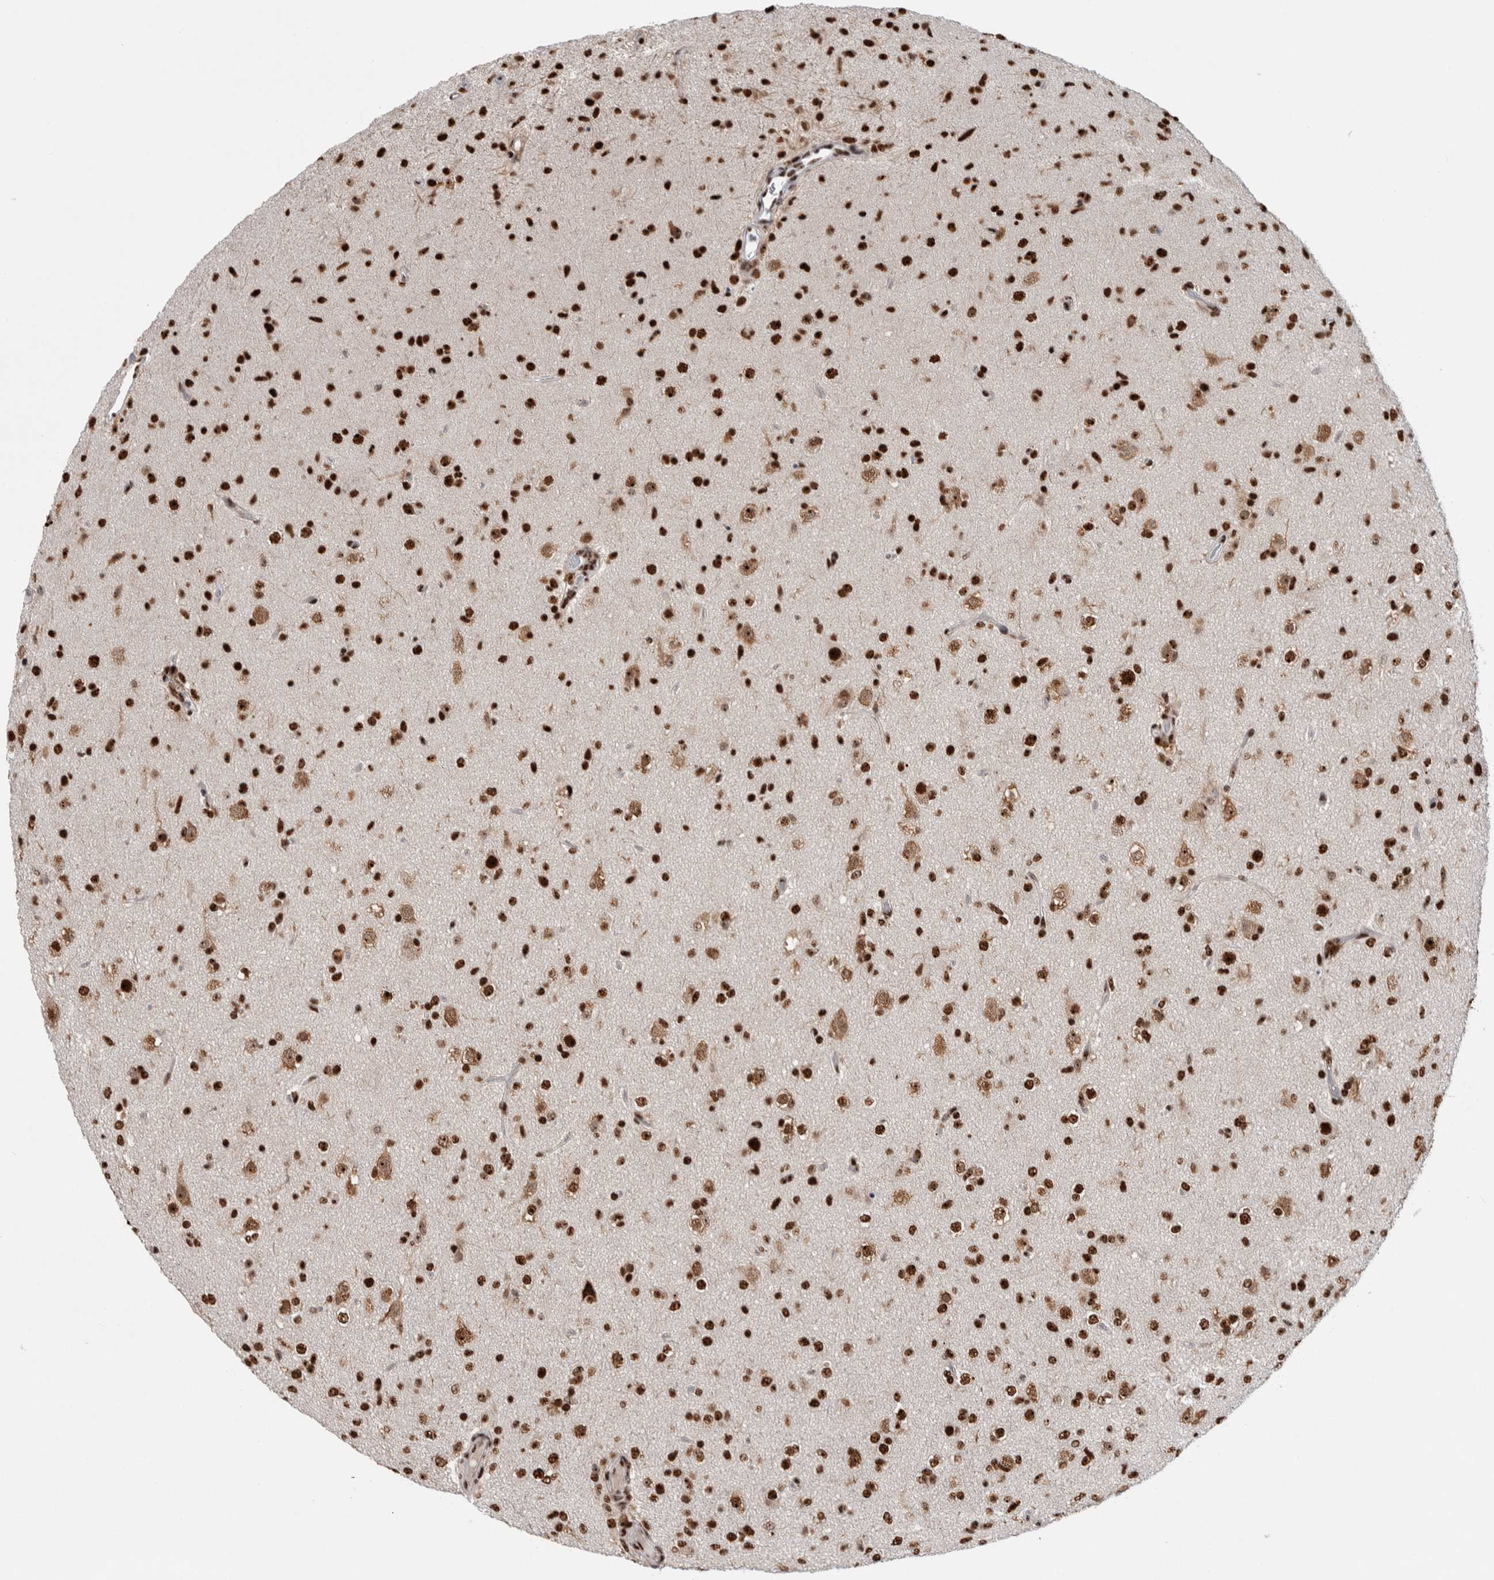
{"staining": {"intensity": "strong", "quantity": ">75%", "location": "nuclear"}, "tissue": "glioma", "cell_type": "Tumor cells", "image_type": "cancer", "snomed": [{"axis": "morphology", "description": "Glioma, malignant, Low grade"}, {"axis": "topography", "description": "Brain"}], "caption": "Immunohistochemistry (IHC) (DAB (3,3'-diaminobenzidine)) staining of low-grade glioma (malignant) shows strong nuclear protein expression in about >75% of tumor cells. (IHC, brightfield microscopy, high magnification).", "gene": "NCL", "patient": {"sex": "male", "age": 65}}